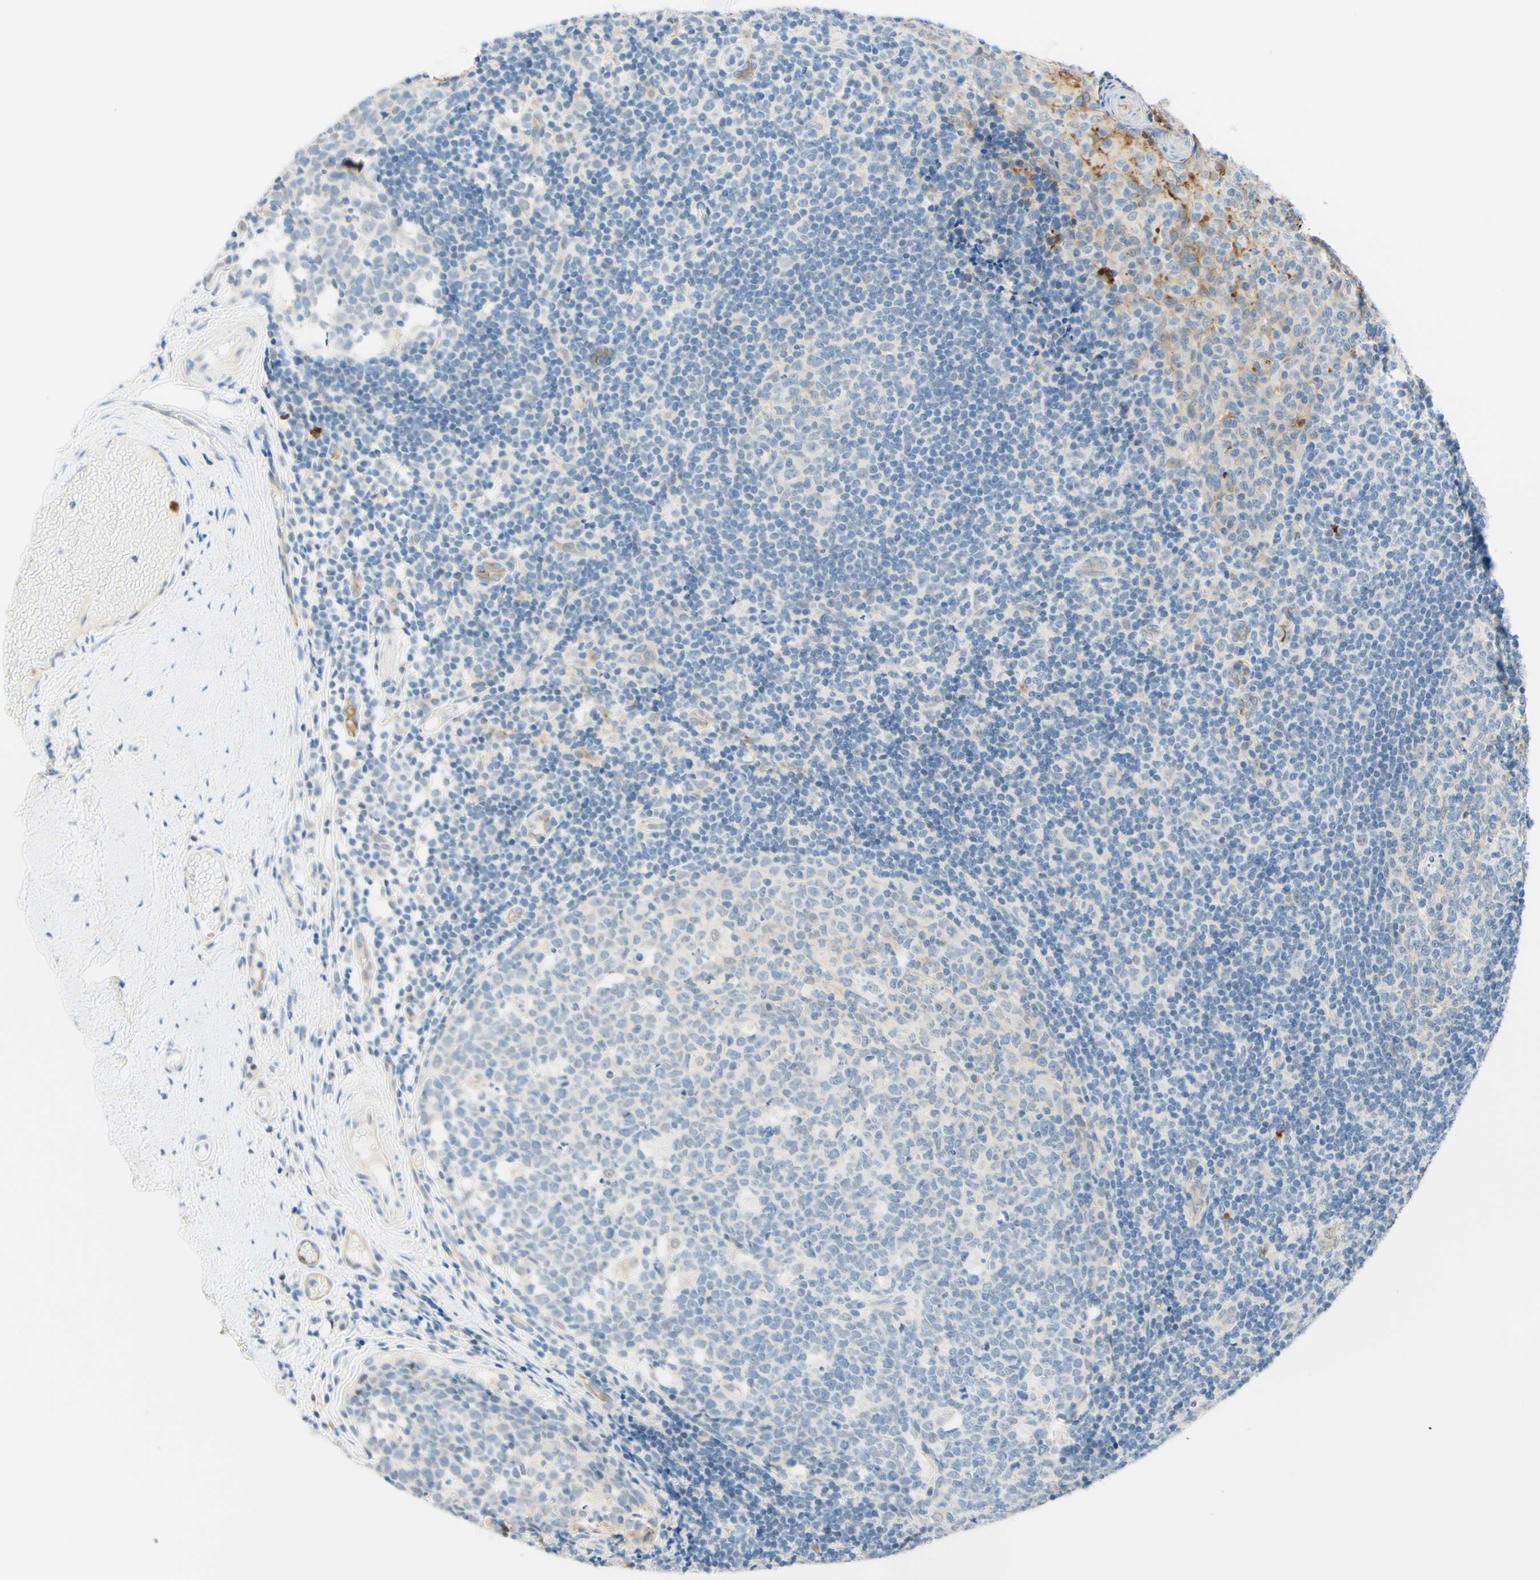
{"staining": {"intensity": "negative", "quantity": "none", "location": "none"}, "tissue": "tonsil", "cell_type": "Germinal center cells", "image_type": "normal", "snomed": [{"axis": "morphology", "description": "Normal tissue, NOS"}, {"axis": "topography", "description": "Tonsil"}], "caption": "Micrograph shows no significant protein positivity in germinal center cells of benign tonsil.", "gene": "TREM2", "patient": {"sex": "female", "age": 19}}